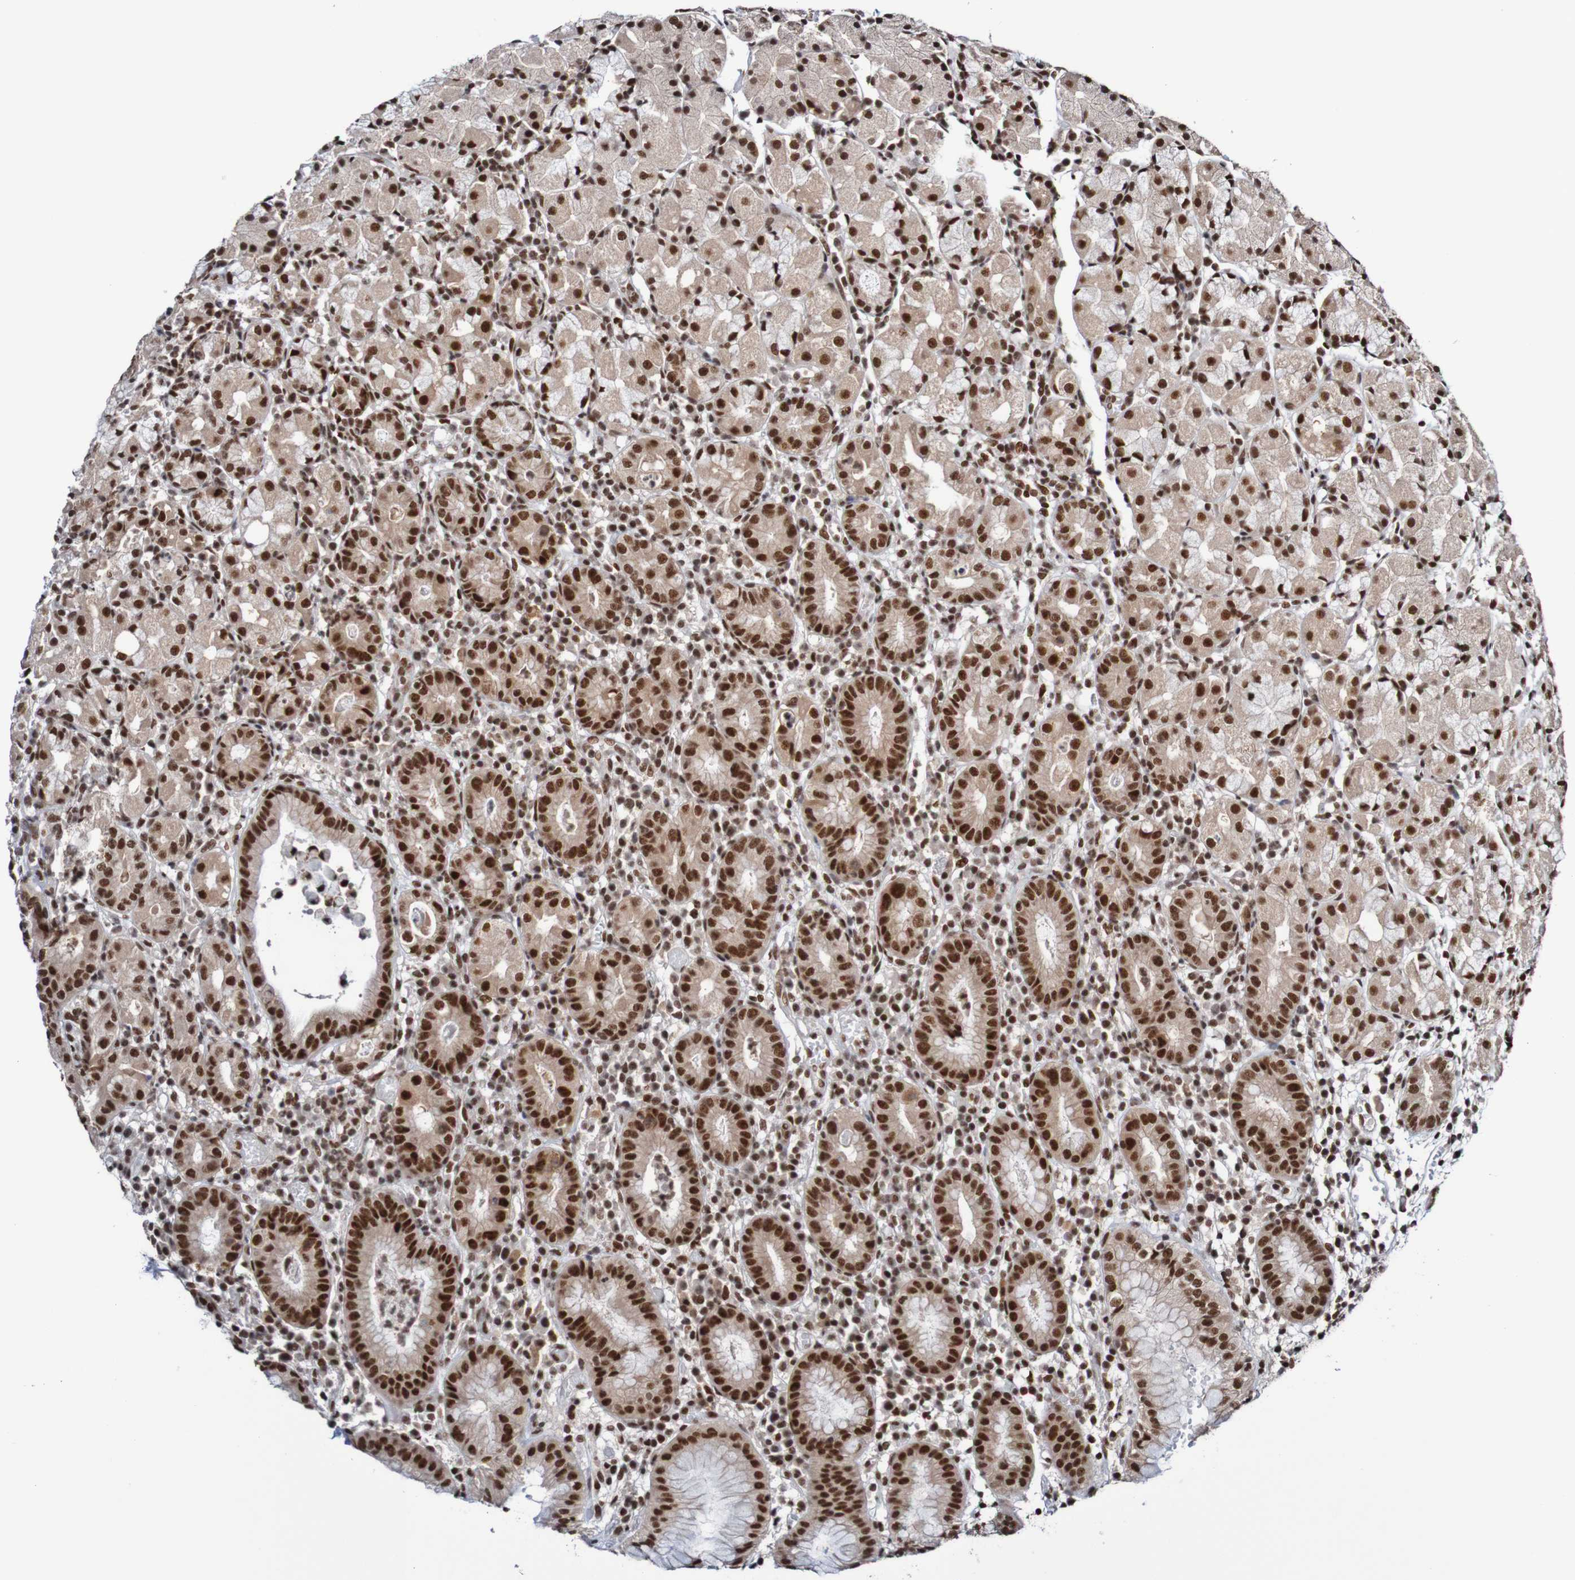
{"staining": {"intensity": "strong", "quantity": ">75%", "location": "nuclear"}, "tissue": "stomach", "cell_type": "Glandular cells", "image_type": "normal", "snomed": [{"axis": "morphology", "description": "Normal tissue, NOS"}, {"axis": "topography", "description": "Stomach"}, {"axis": "topography", "description": "Stomach, lower"}], "caption": "Stomach stained with a brown dye displays strong nuclear positive staining in about >75% of glandular cells.", "gene": "CDC5L", "patient": {"sex": "female", "age": 75}}